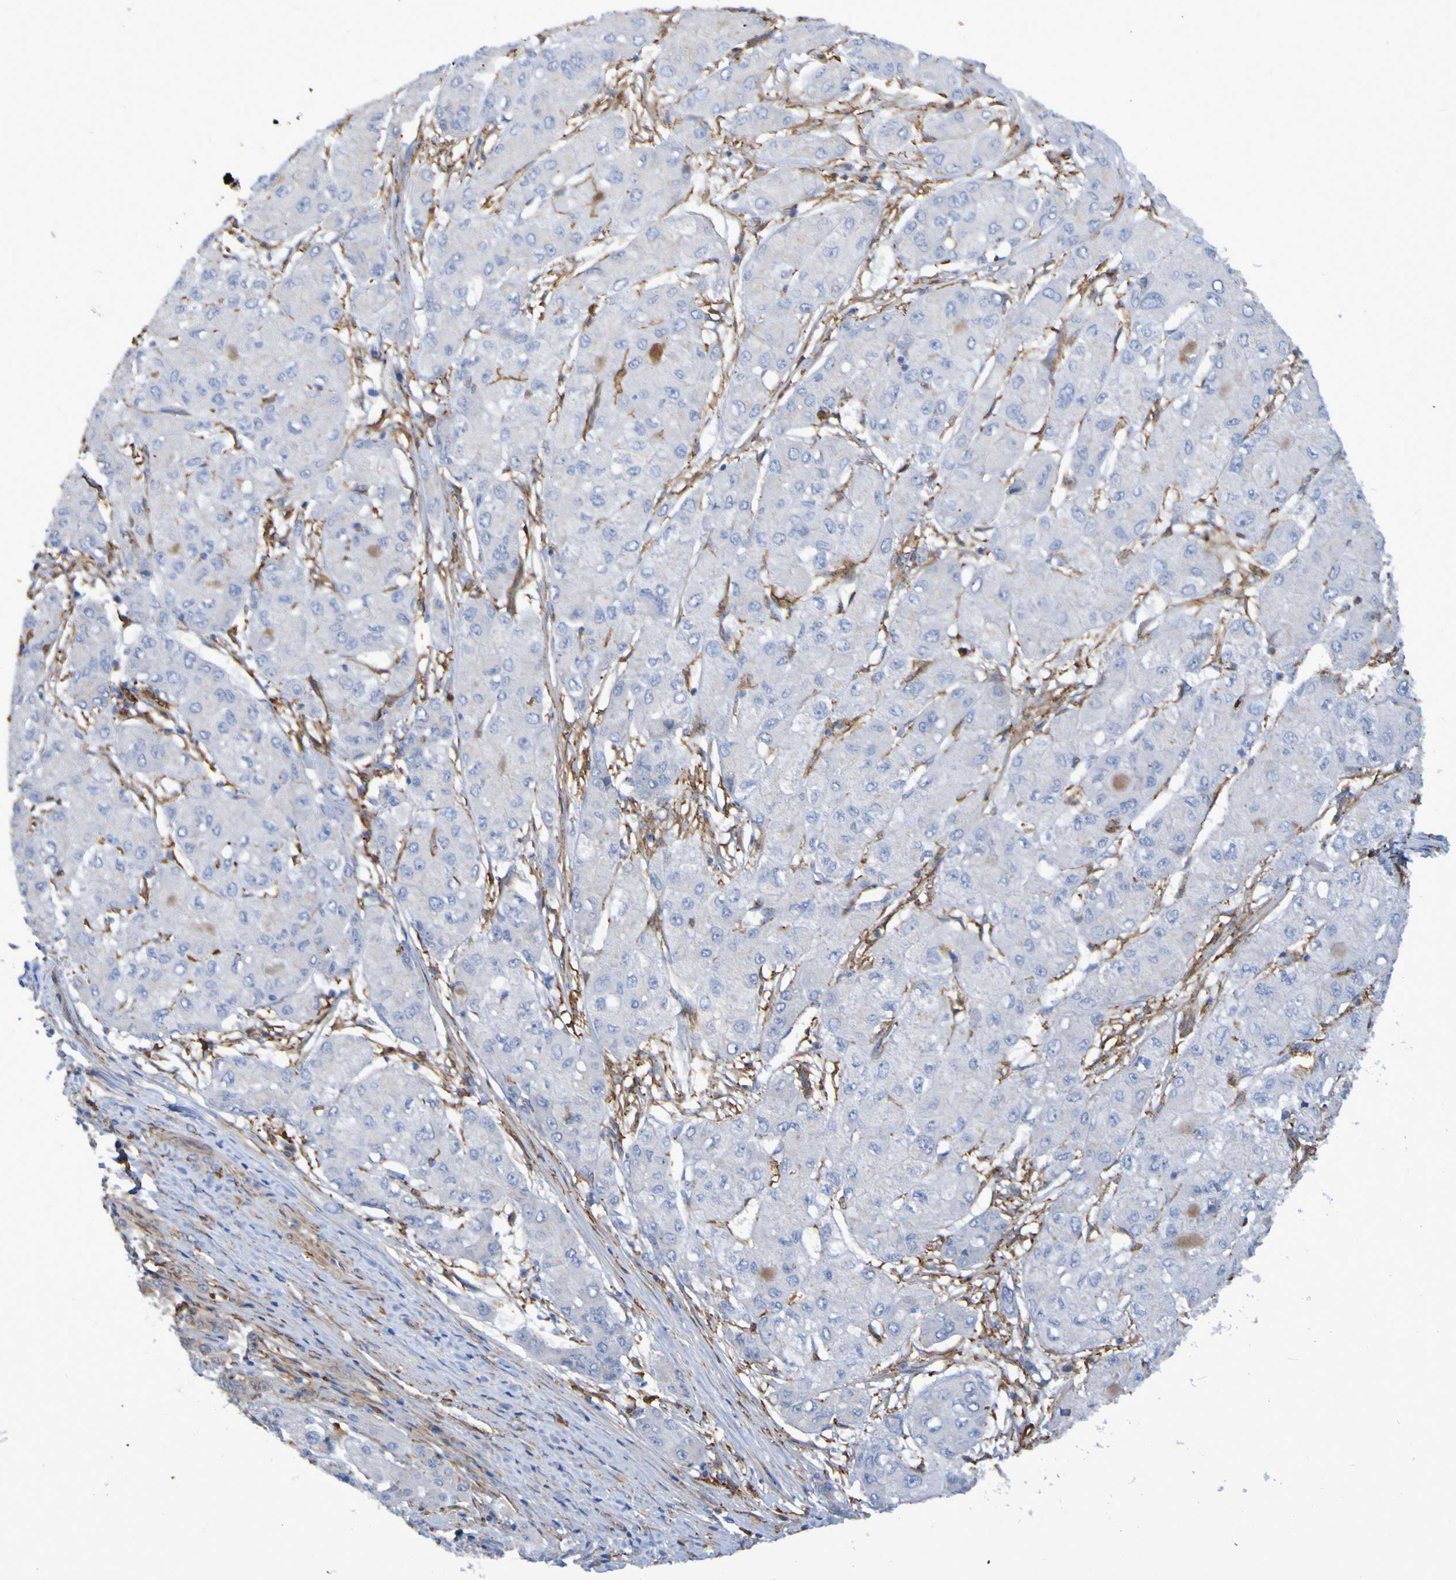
{"staining": {"intensity": "negative", "quantity": "none", "location": "none"}, "tissue": "liver cancer", "cell_type": "Tumor cells", "image_type": "cancer", "snomed": [{"axis": "morphology", "description": "Carcinoma, Hepatocellular, NOS"}, {"axis": "topography", "description": "Liver"}], "caption": "IHC of human liver cancer shows no positivity in tumor cells.", "gene": "SCRG1", "patient": {"sex": "male", "age": 80}}